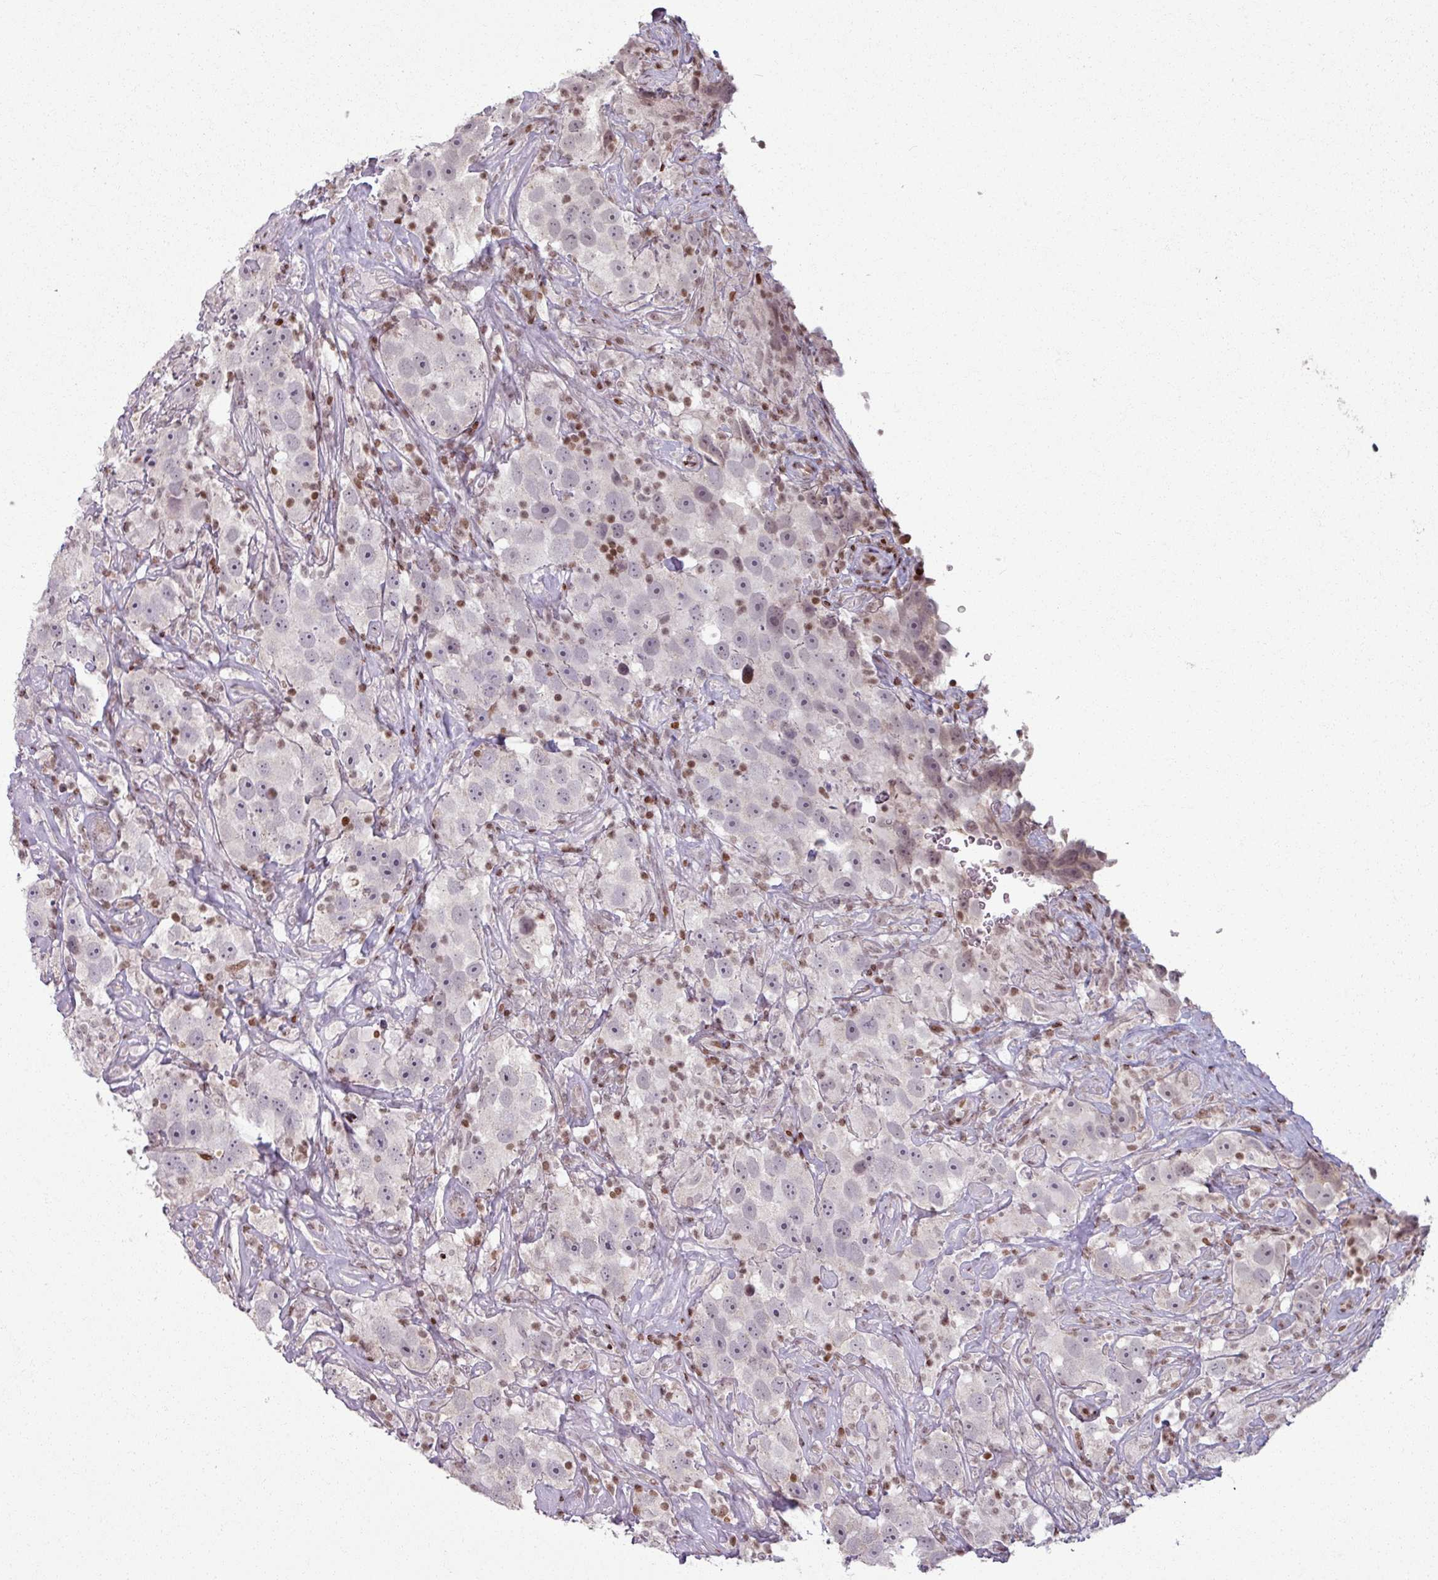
{"staining": {"intensity": "negative", "quantity": "none", "location": "none"}, "tissue": "testis cancer", "cell_type": "Tumor cells", "image_type": "cancer", "snomed": [{"axis": "morphology", "description": "Seminoma, NOS"}, {"axis": "topography", "description": "Testis"}], "caption": "Immunohistochemistry of seminoma (testis) demonstrates no positivity in tumor cells.", "gene": "NCOR1", "patient": {"sex": "male", "age": 49}}